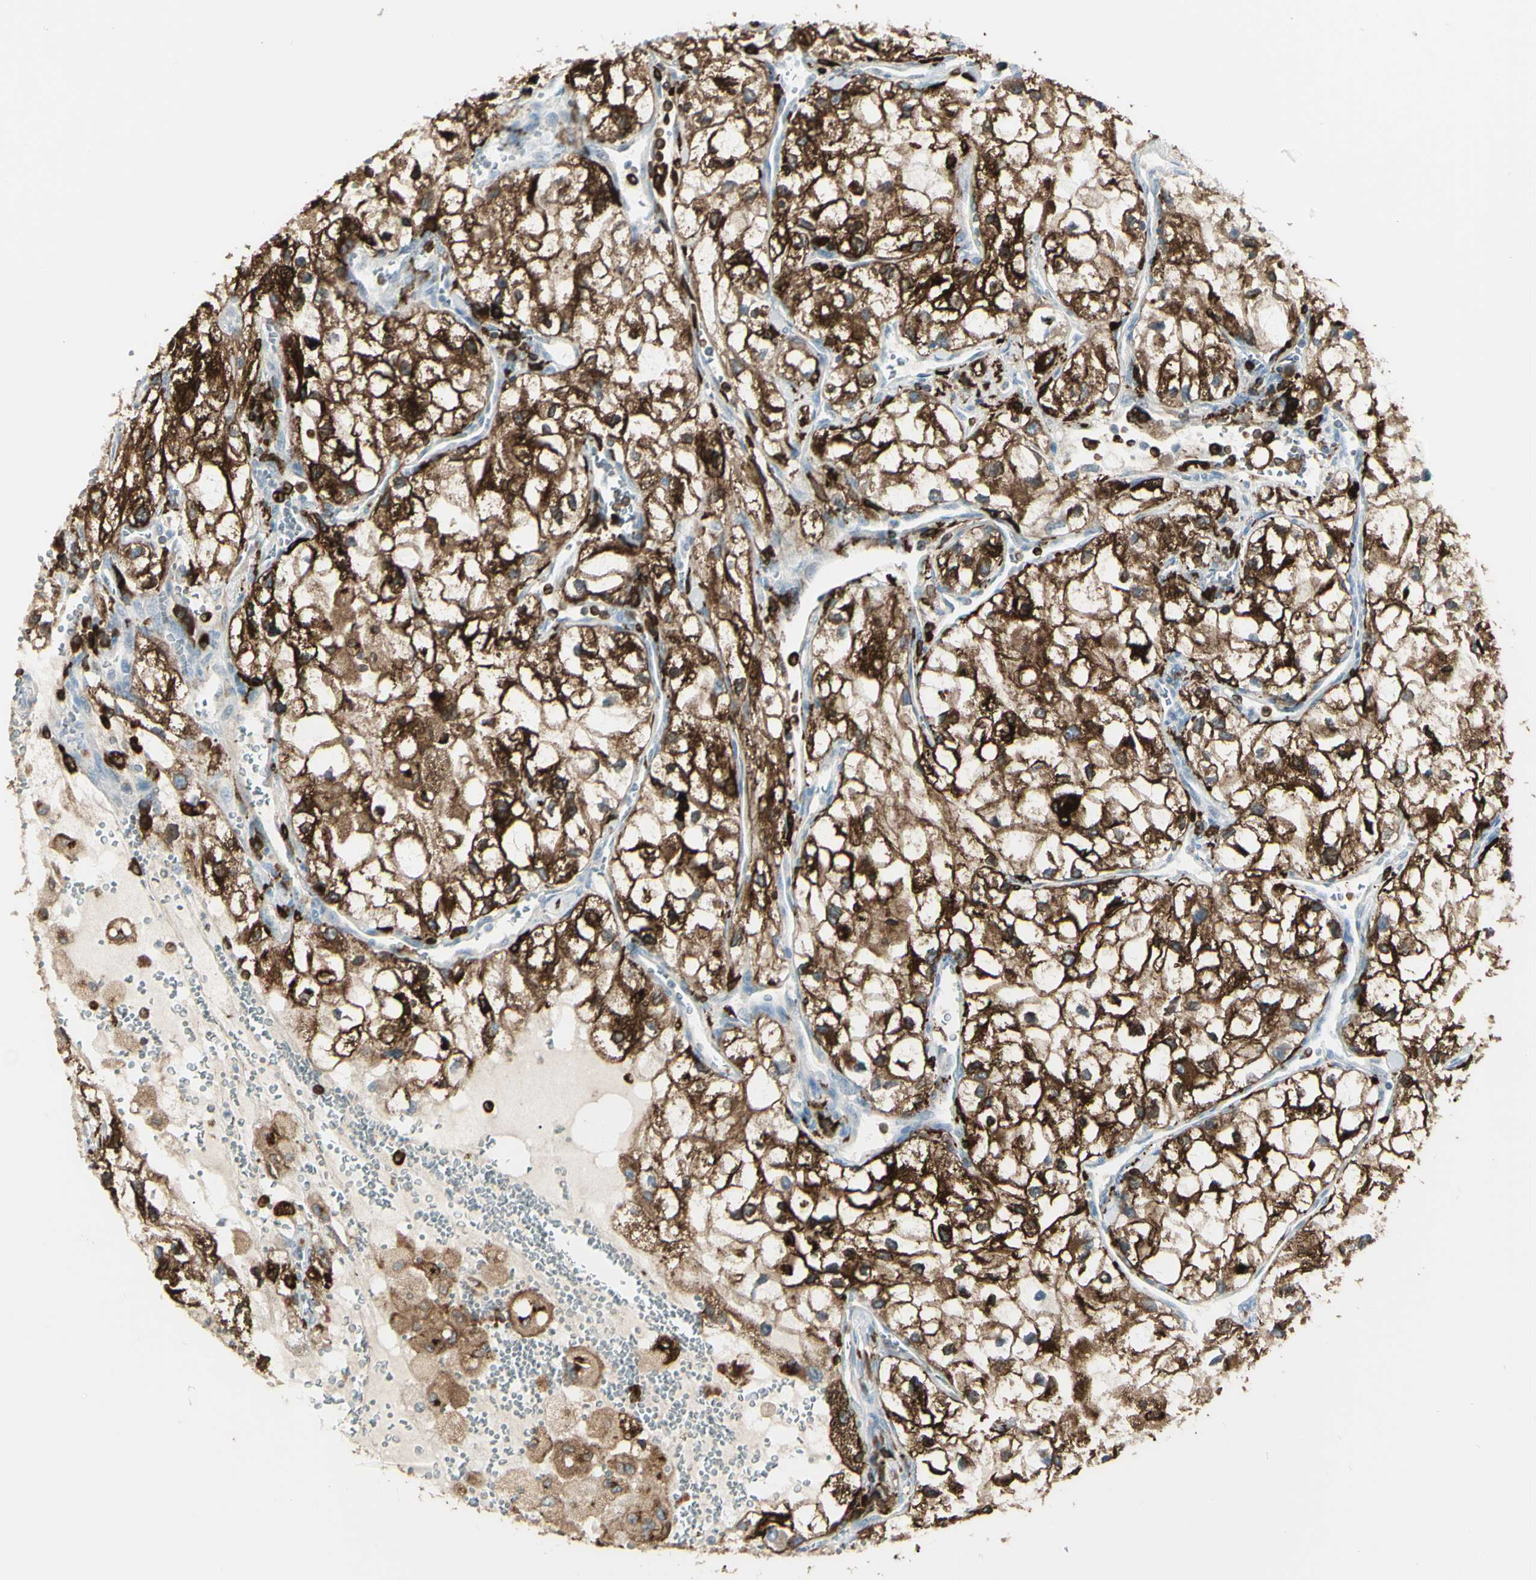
{"staining": {"intensity": "strong", "quantity": ">75%", "location": "cytoplasmic/membranous"}, "tissue": "renal cancer", "cell_type": "Tumor cells", "image_type": "cancer", "snomed": [{"axis": "morphology", "description": "Adenocarcinoma, NOS"}, {"axis": "topography", "description": "Kidney"}], "caption": "The immunohistochemical stain highlights strong cytoplasmic/membranous positivity in tumor cells of renal adenocarcinoma tissue. (Brightfield microscopy of DAB IHC at high magnification).", "gene": "CD74", "patient": {"sex": "female", "age": 70}}